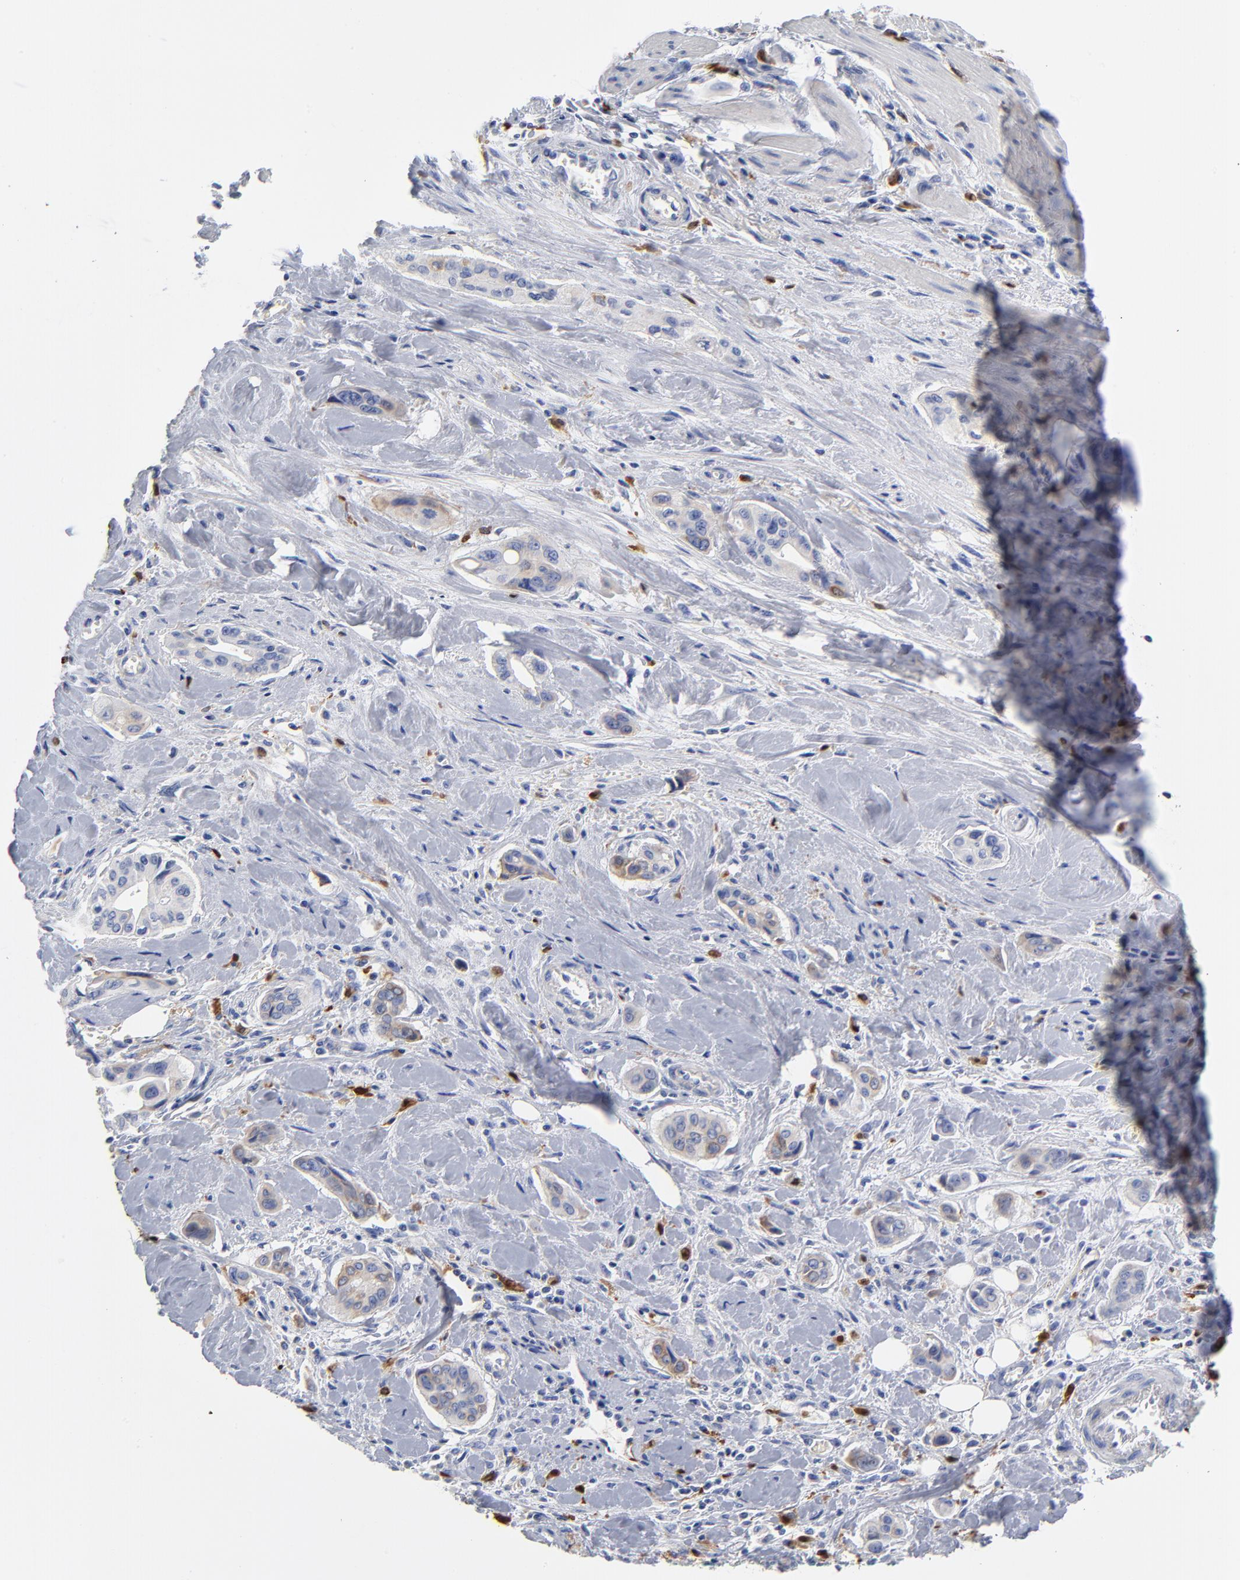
{"staining": {"intensity": "negative", "quantity": "none", "location": "none"}, "tissue": "pancreatic cancer", "cell_type": "Tumor cells", "image_type": "cancer", "snomed": [{"axis": "morphology", "description": "Adenocarcinoma, NOS"}, {"axis": "topography", "description": "Pancreas"}], "caption": "Tumor cells are negative for protein expression in human pancreatic adenocarcinoma.", "gene": "PTP4A1", "patient": {"sex": "male", "age": 77}}